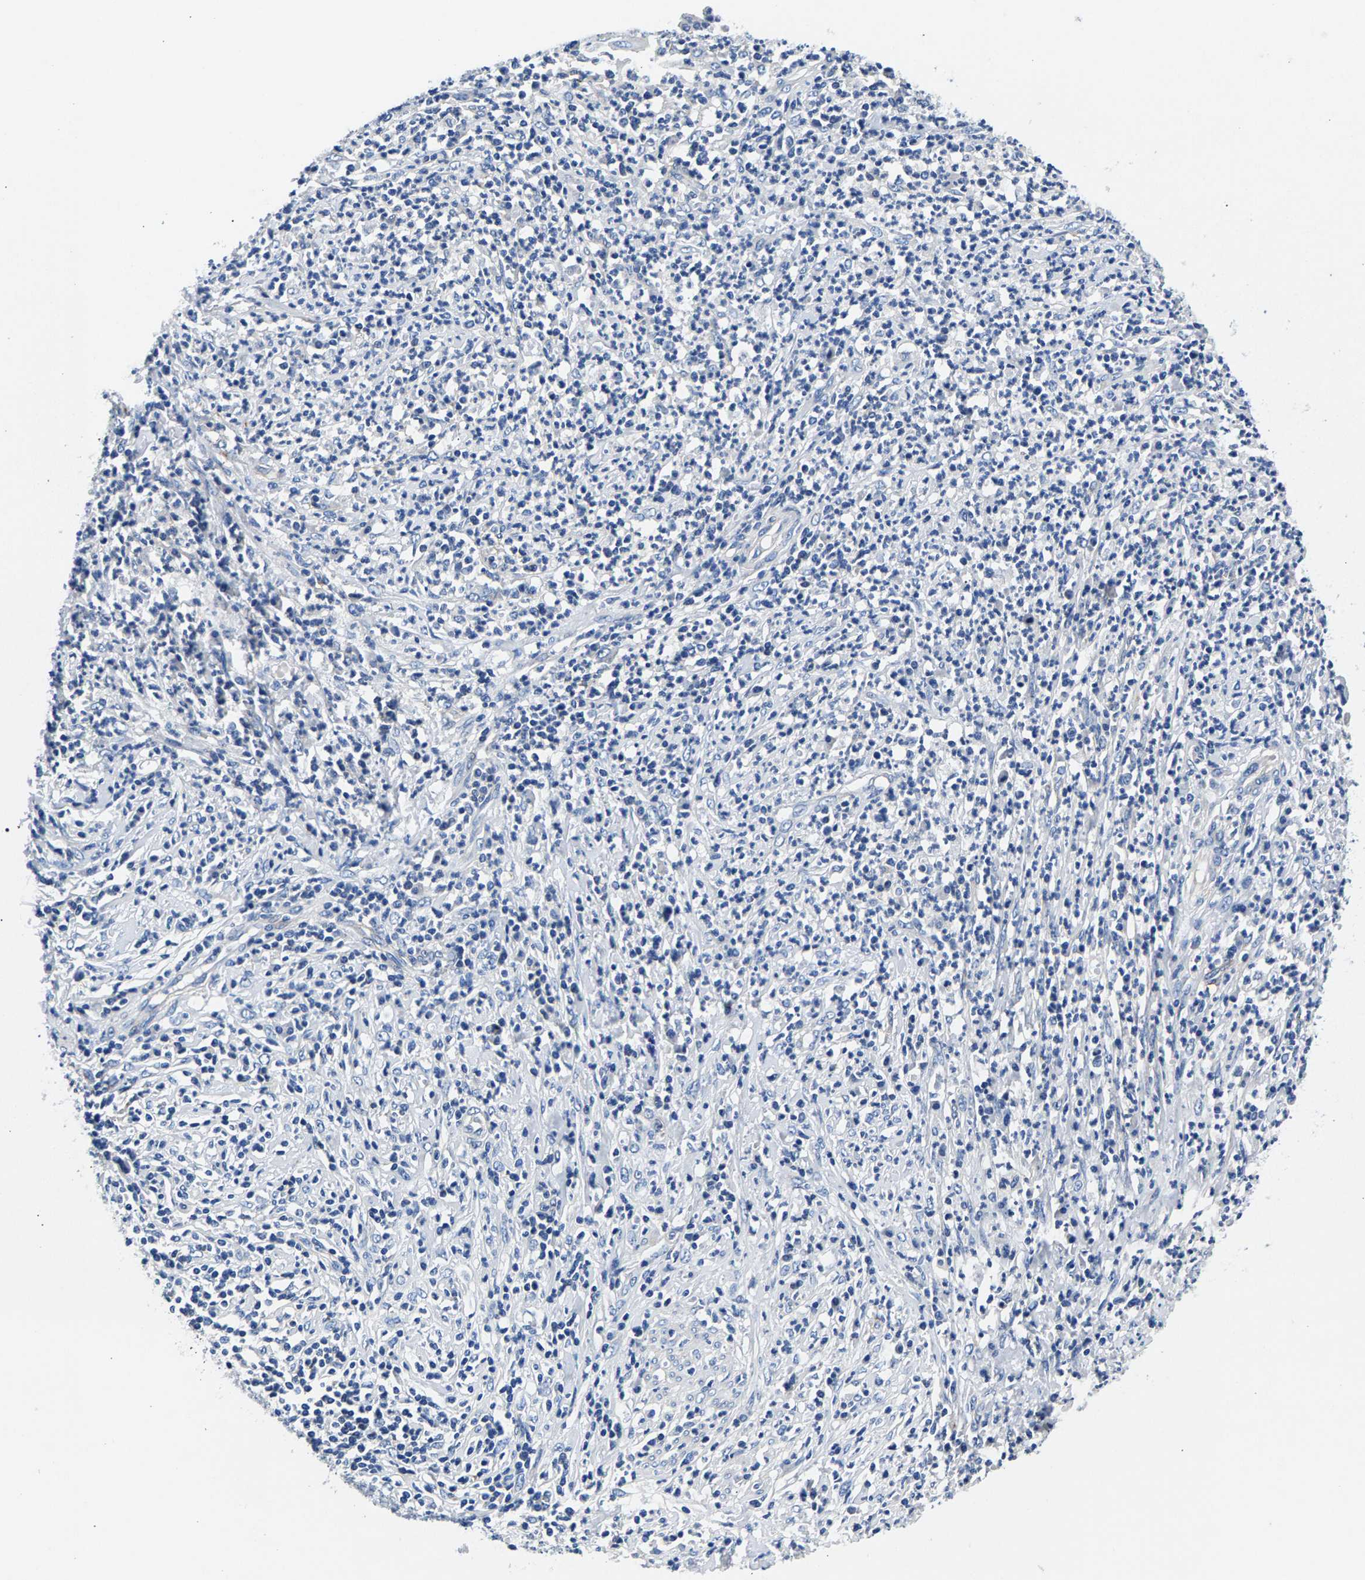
{"staining": {"intensity": "negative", "quantity": "none", "location": "none"}, "tissue": "cervical cancer", "cell_type": "Tumor cells", "image_type": "cancer", "snomed": [{"axis": "morphology", "description": "Squamous cell carcinoma, NOS"}, {"axis": "topography", "description": "Cervix"}], "caption": "A high-resolution photomicrograph shows immunohistochemistry staining of cervical squamous cell carcinoma, which displays no significant staining in tumor cells.", "gene": "P2RY4", "patient": {"sex": "female", "age": 32}}